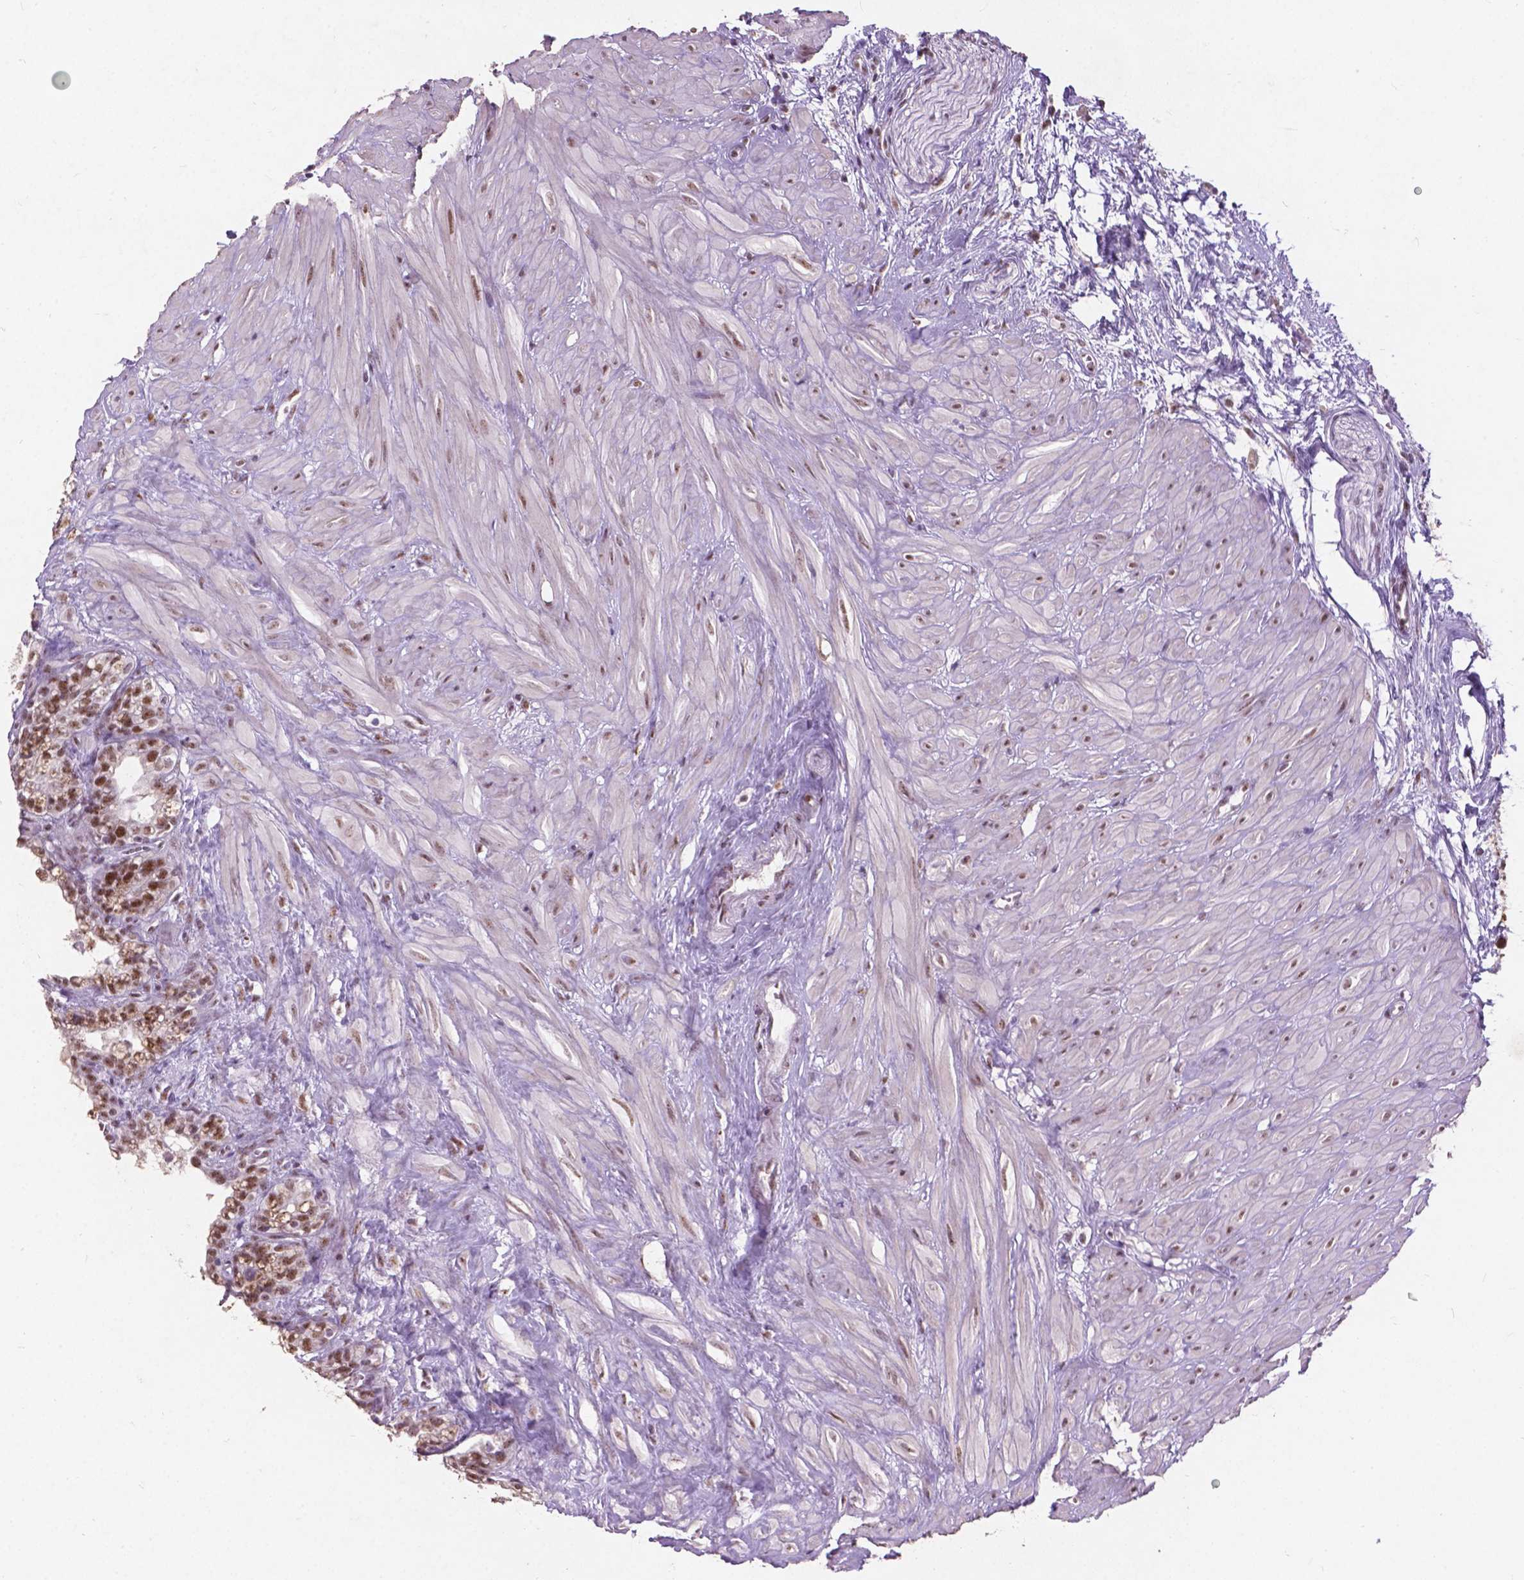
{"staining": {"intensity": "moderate", "quantity": ">75%", "location": "nuclear"}, "tissue": "seminal vesicle", "cell_type": "Glandular cells", "image_type": "normal", "snomed": [{"axis": "morphology", "description": "Normal tissue, NOS"}, {"axis": "morphology", "description": "Urothelial carcinoma, NOS"}, {"axis": "topography", "description": "Urinary bladder"}, {"axis": "topography", "description": "Seminal veicle"}], "caption": "Protein expression analysis of unremarkable seminal vesicle displays moderate nuclear positivity in approximately >75% of glandular cells. (DAB (3,3'-diaminobenzidine) IHC with brightfield microscopy, high magnification).", "gene": "COIL", "patient": {"sex": "male", "age": 76}}